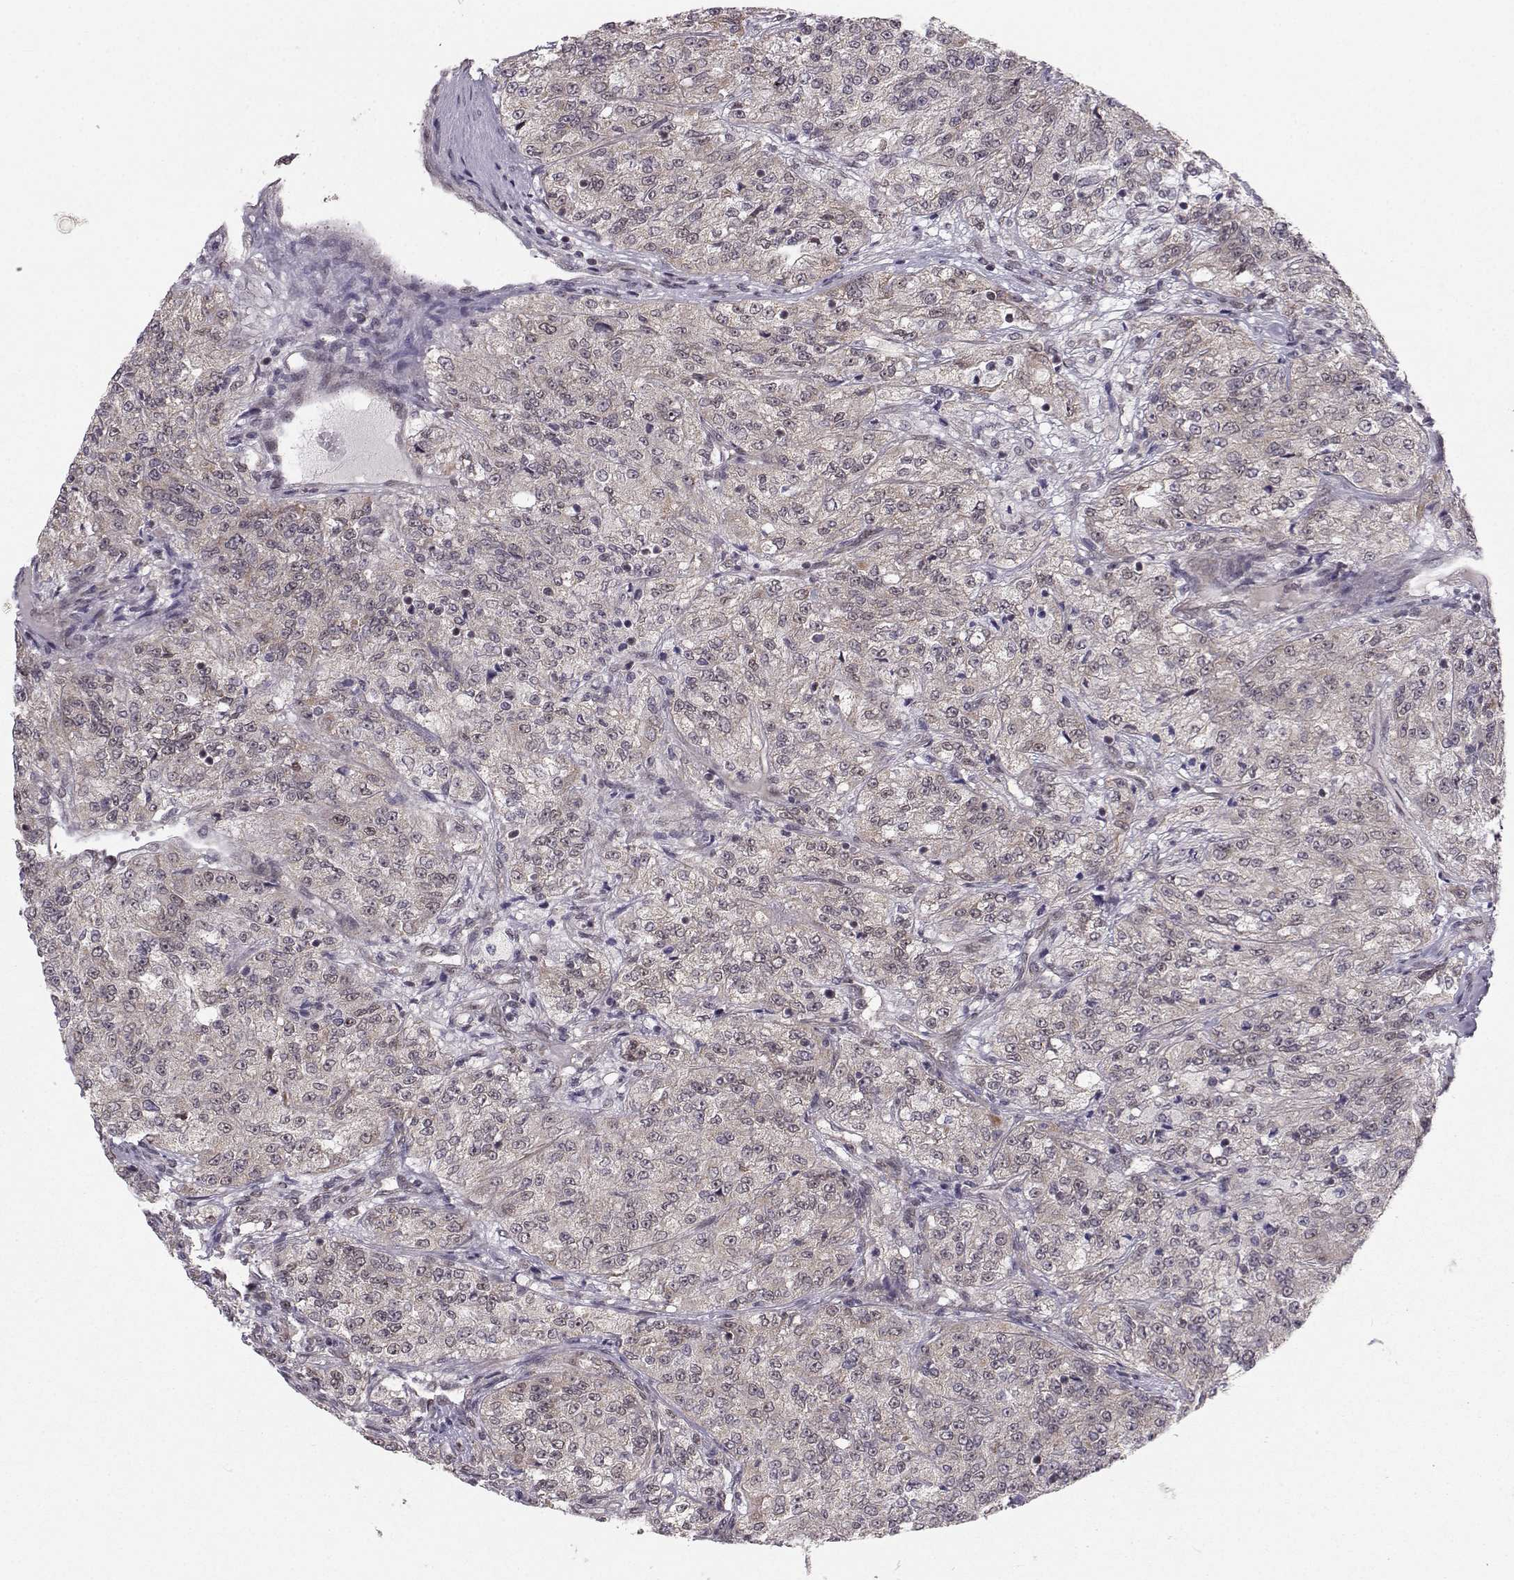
{"staining": {"intensity": "negative", "quantity": "none", "location": "none"}, "tissue": "renal cancer", "cell_type": "Tumor cells", "image_type": "cancer", "snomed": [{"axis": "morphology", "description": "Adenocarcinoma, NOS"}, {"axis": "topography", "description": "Kidney"}], "caption": "DAB immunohistochemical staining of adenocarcinoma (renal) exhibits no significant expression in tumor cells.", "gene": "PKN2", "patient": {"sex": "female", "age": 63}}